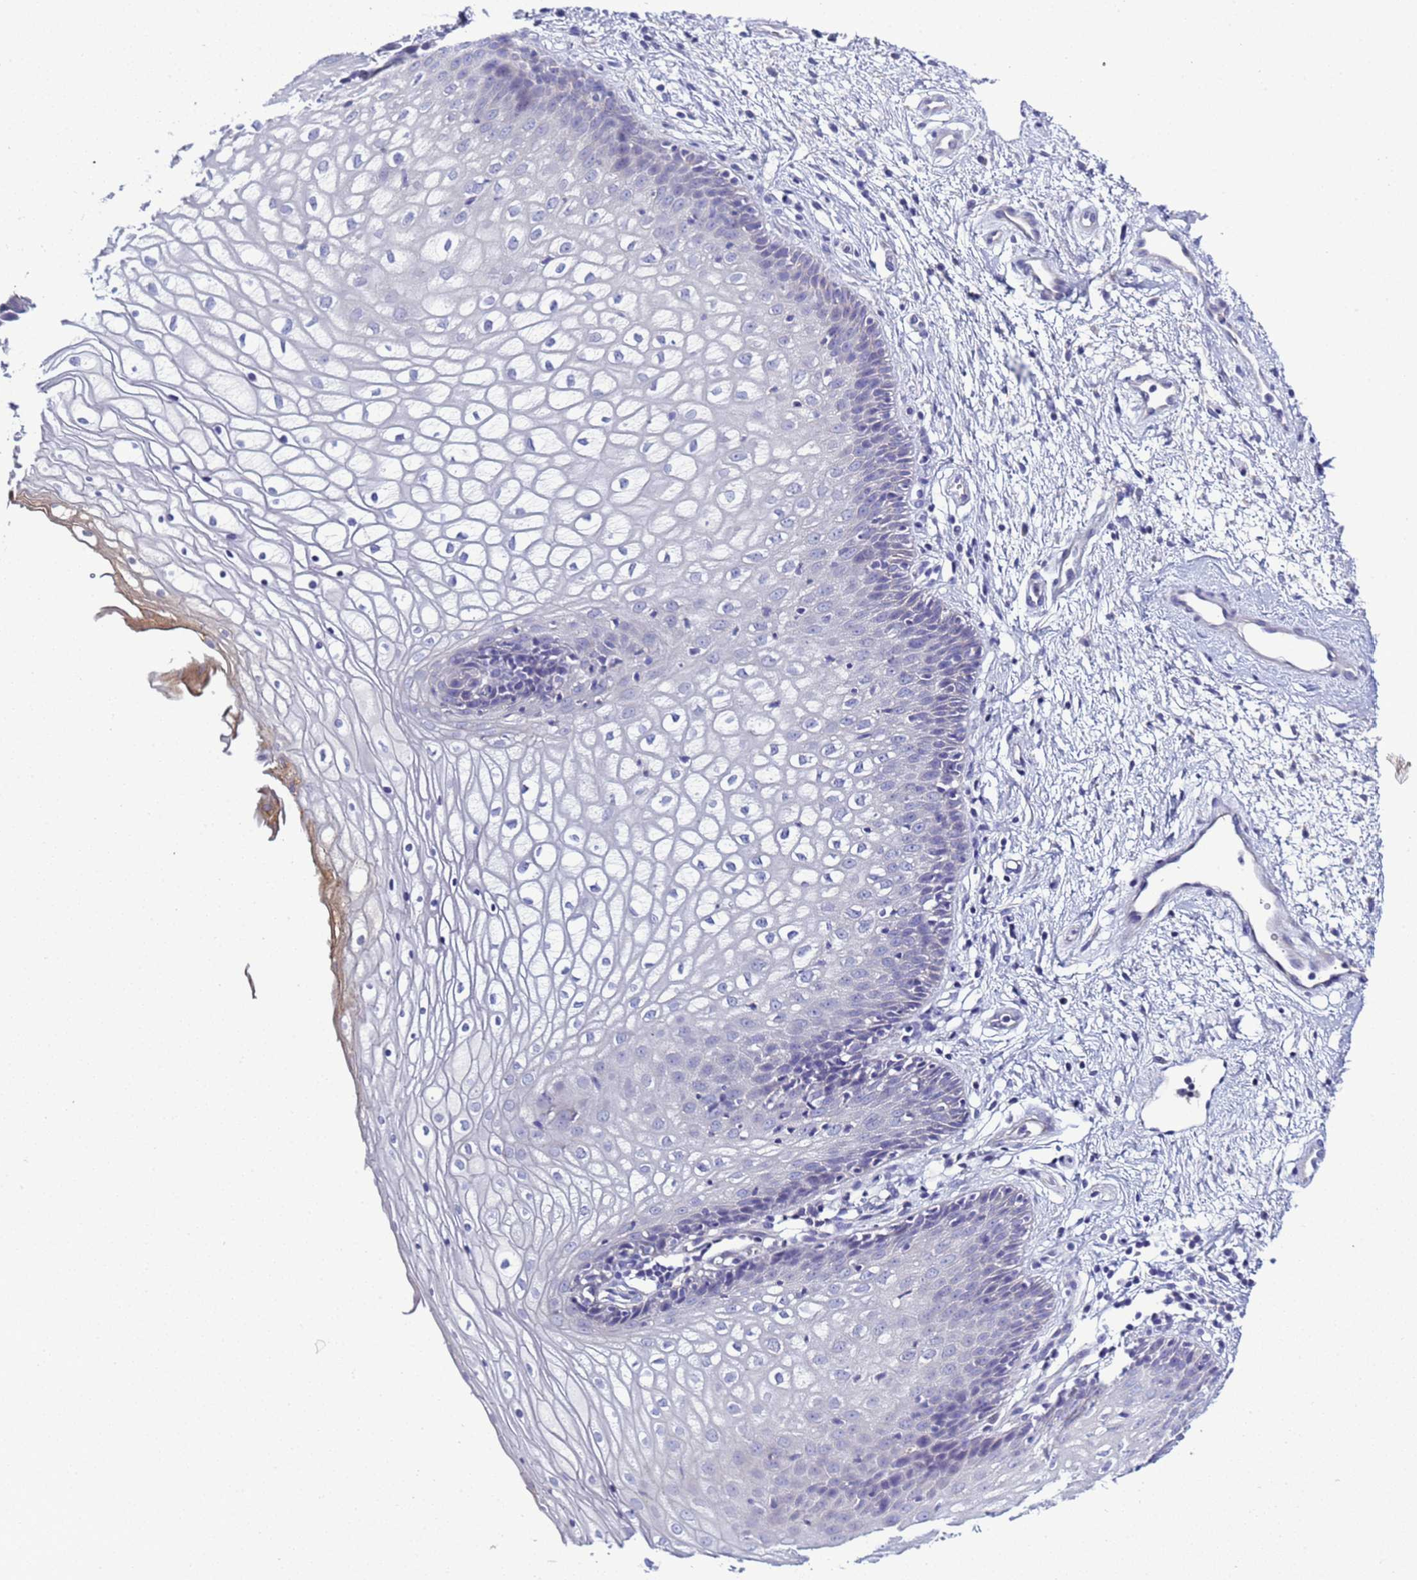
{"staining": {"intensity": "negative", "quantity": "none", "location": "none"}, "tissue": "vagina", "cell_type": "Squamous epithelial cells", "image_type": "normal", "snomed": [{"axis": "morphology", "description": "Normal tissue, NOS"}, {"axis": "topography", "description": "Vagina"}], "caption": "Immunohistochemical staining of unremarkable human vagina reveals no significant staining in squamous epithelial cells.", "gene": "C4orf46", "patient": {"sex": "female", "age": 34}}